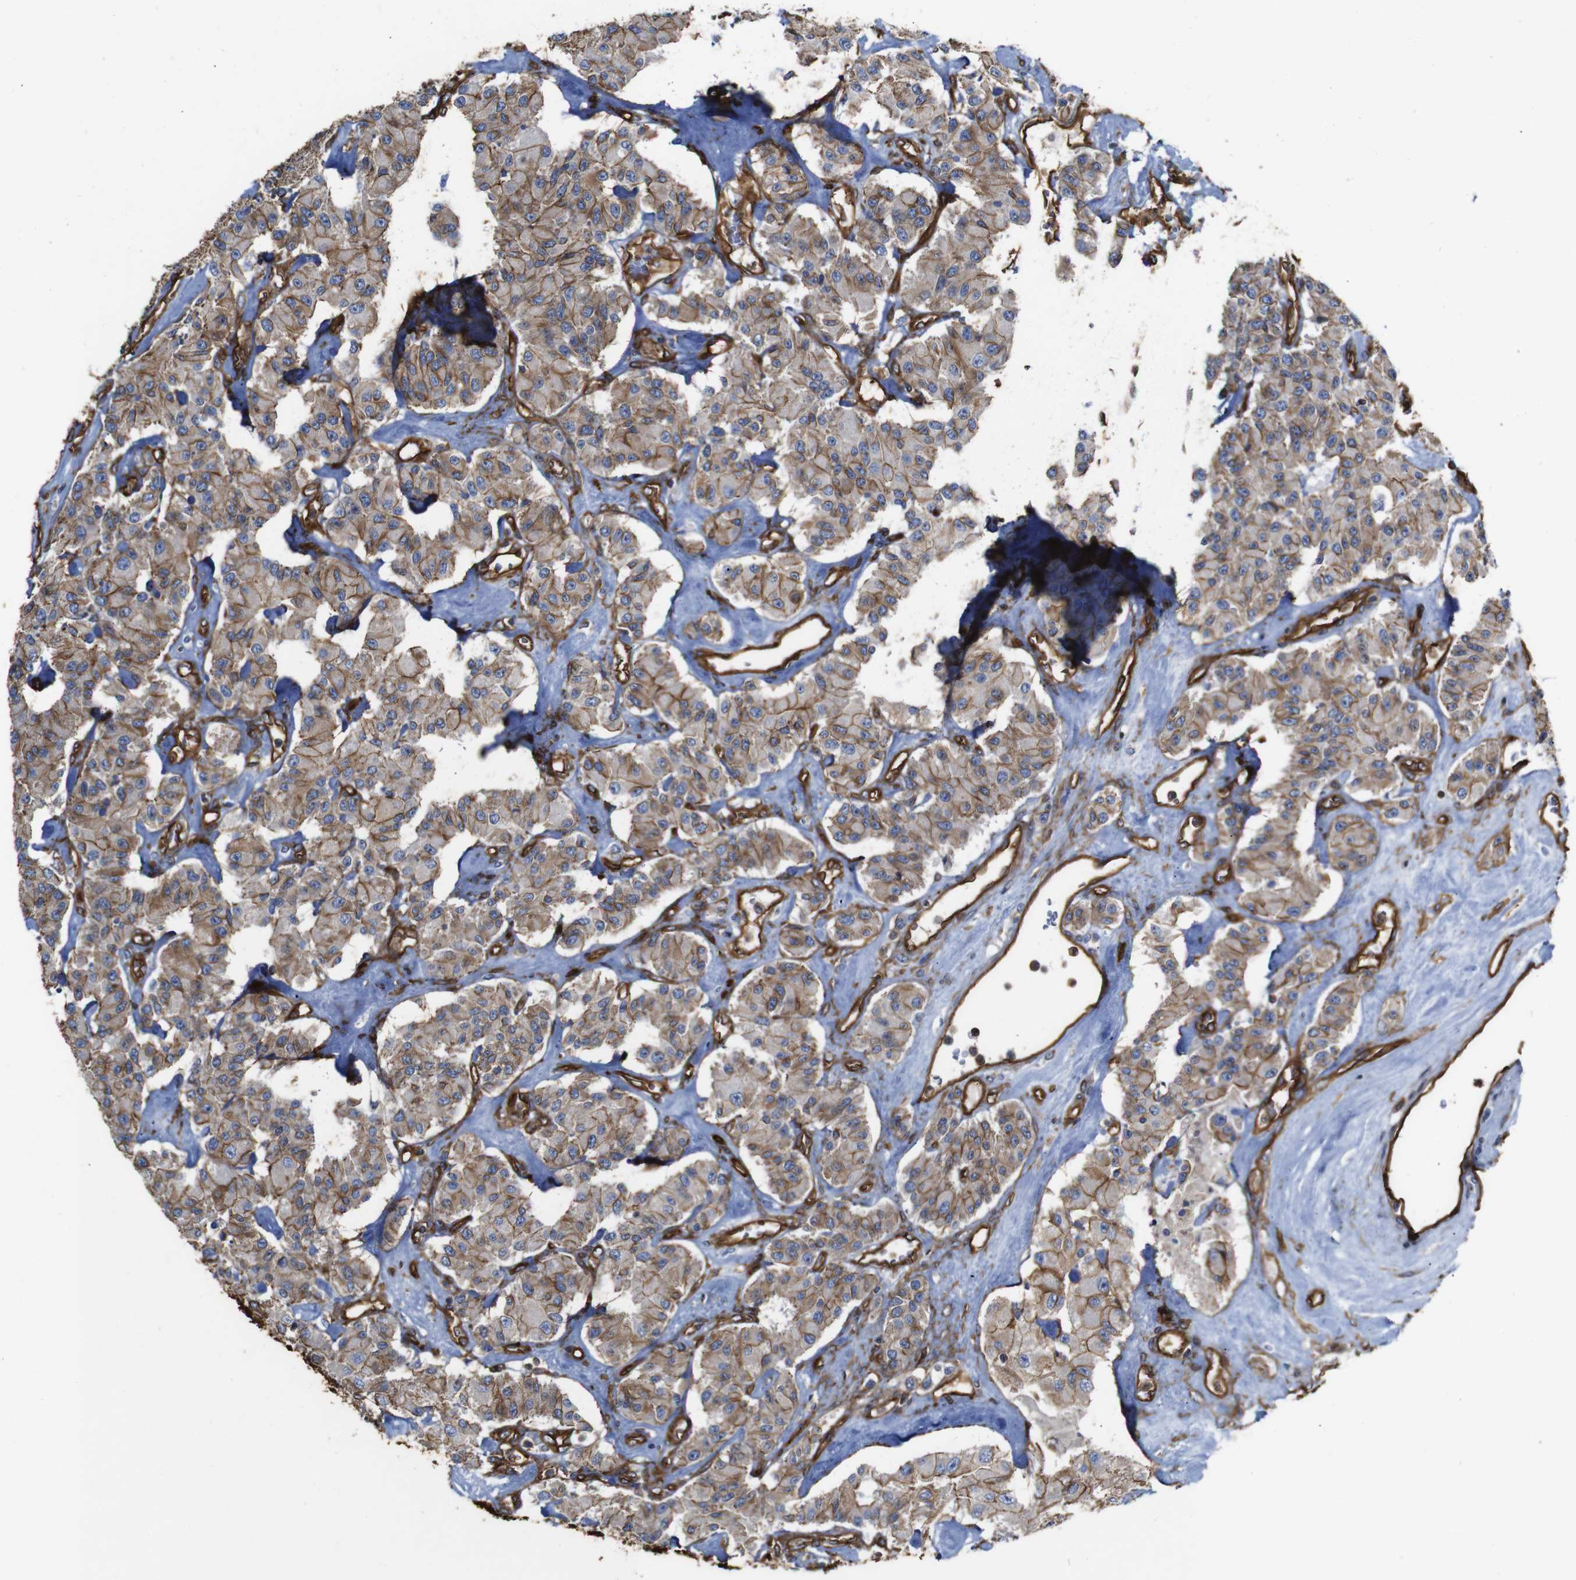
{"staining": {"intensity": "moderate", "quantity": "25%-75%", "location": "cytoplasmic/membranous"}, "tissue": "carcinoid", "cell_type": "Tumor cells", "image_type": "cancer", "snomed": [{"axis": "morphology", "description": "Carcinoid, malignant, NOS"}, {"axis": "topography", "description": "Pancreas"}], "caption": "Moderate cytoplasmic/membranous protein staining is identified in approximately 25%-75% of tumor cells in malignant carcinoid. Nuclei are stained in blue.", "gene": "SPTBN1", "patient": {"sex": "male", "age": 41}}